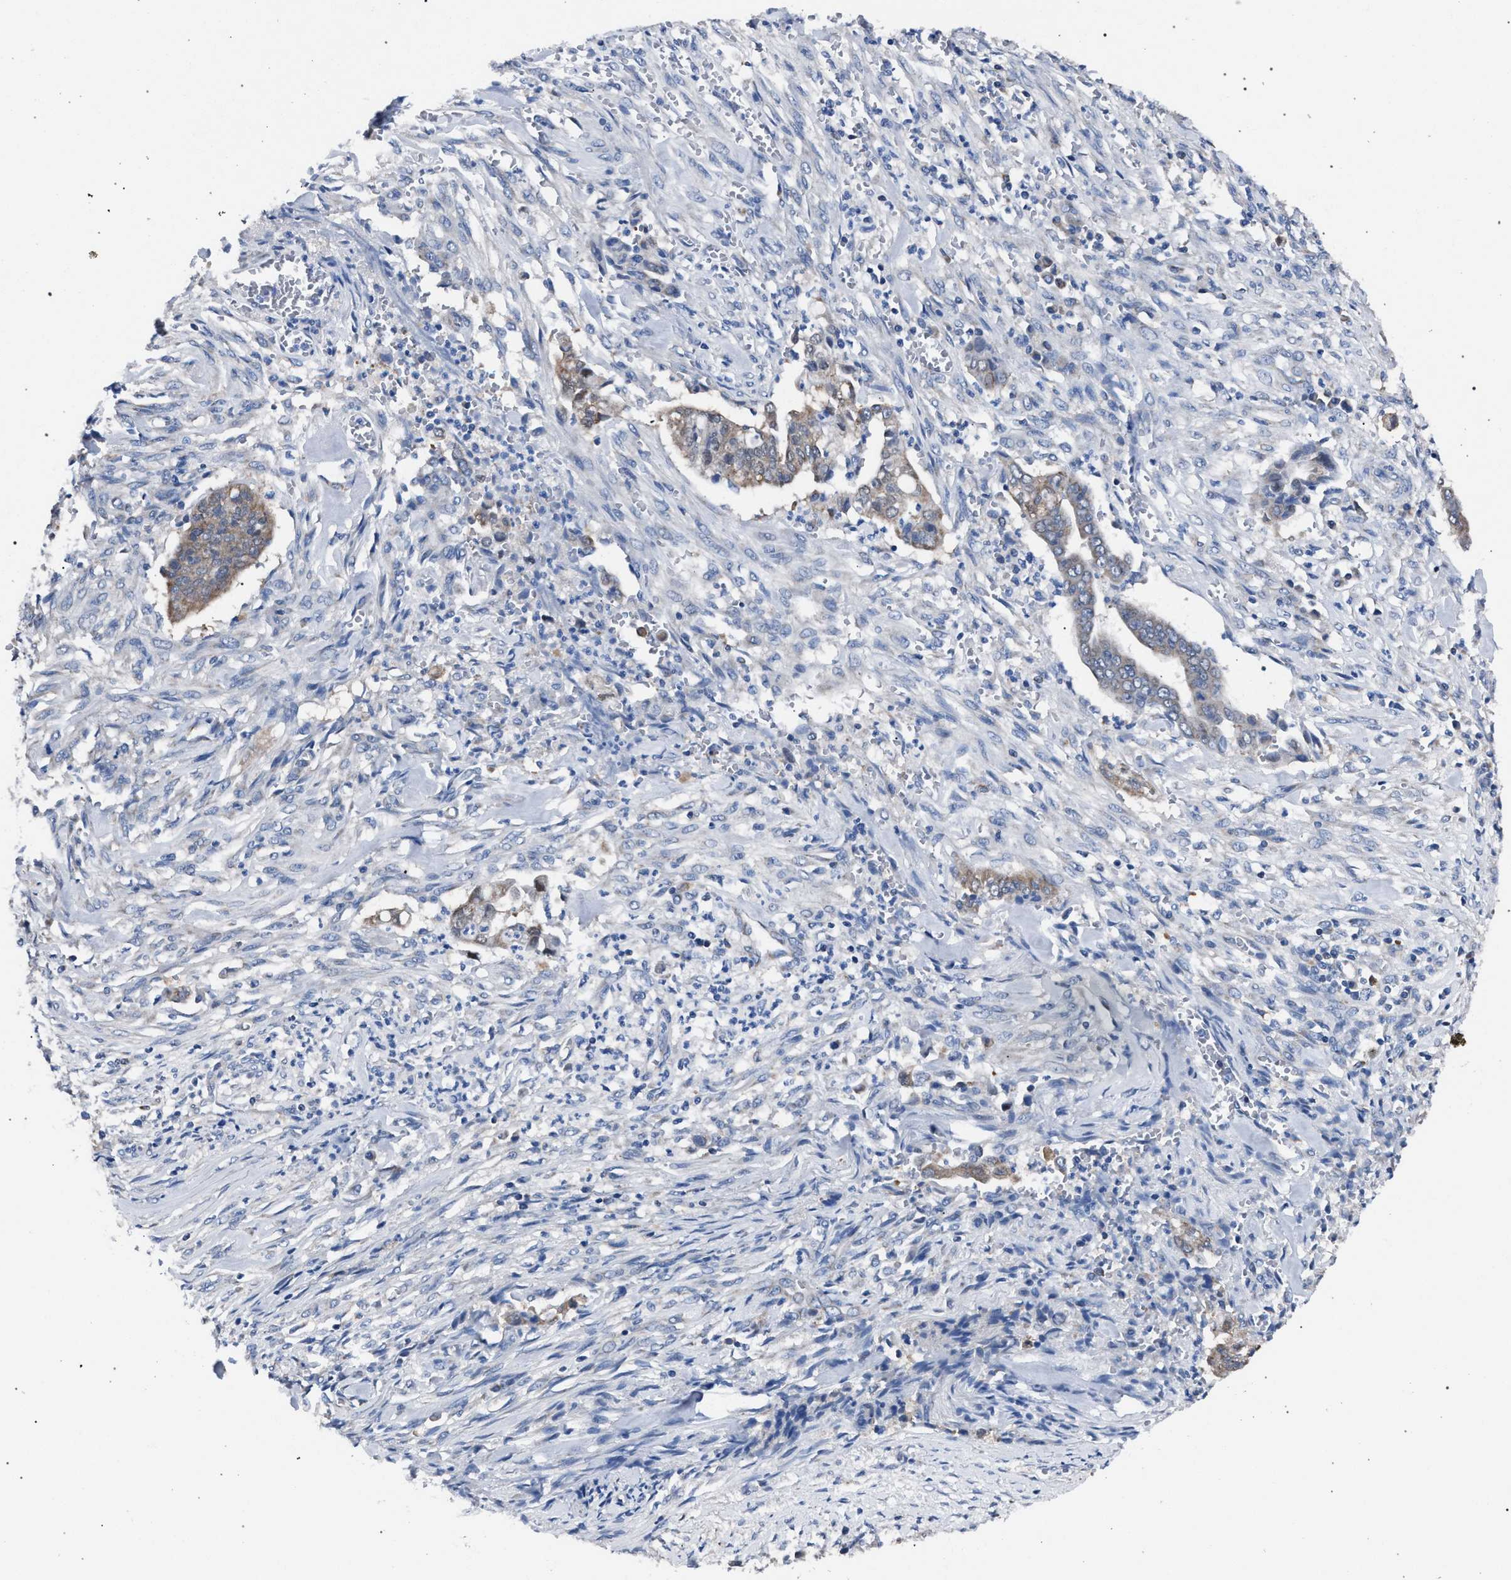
{"staining": {"intensity": "moderate", "quantity": ">75%", "location": "cytoplasmic/membranous"}, "tissue": "cervical cancer", "cell_type": "Tumor cells", "image_type": "cancer", "snomed": [{"axis": "morphology", "description": "Adenocarcinoma, NOS"}, {"axis": "topography", "description": "Cervix"}], "caption": "This histopathology image demonstrates adenocarcinoma (cervical) stained with immunohistochemistry to label a protein in brown. The cytoplasmic/membranous of tumor cells show moderate positivity for the protein. Nuclei are counter-stained blue.", "gene": "CRYZ", "patient": {"sex": "female", "age": 44}}